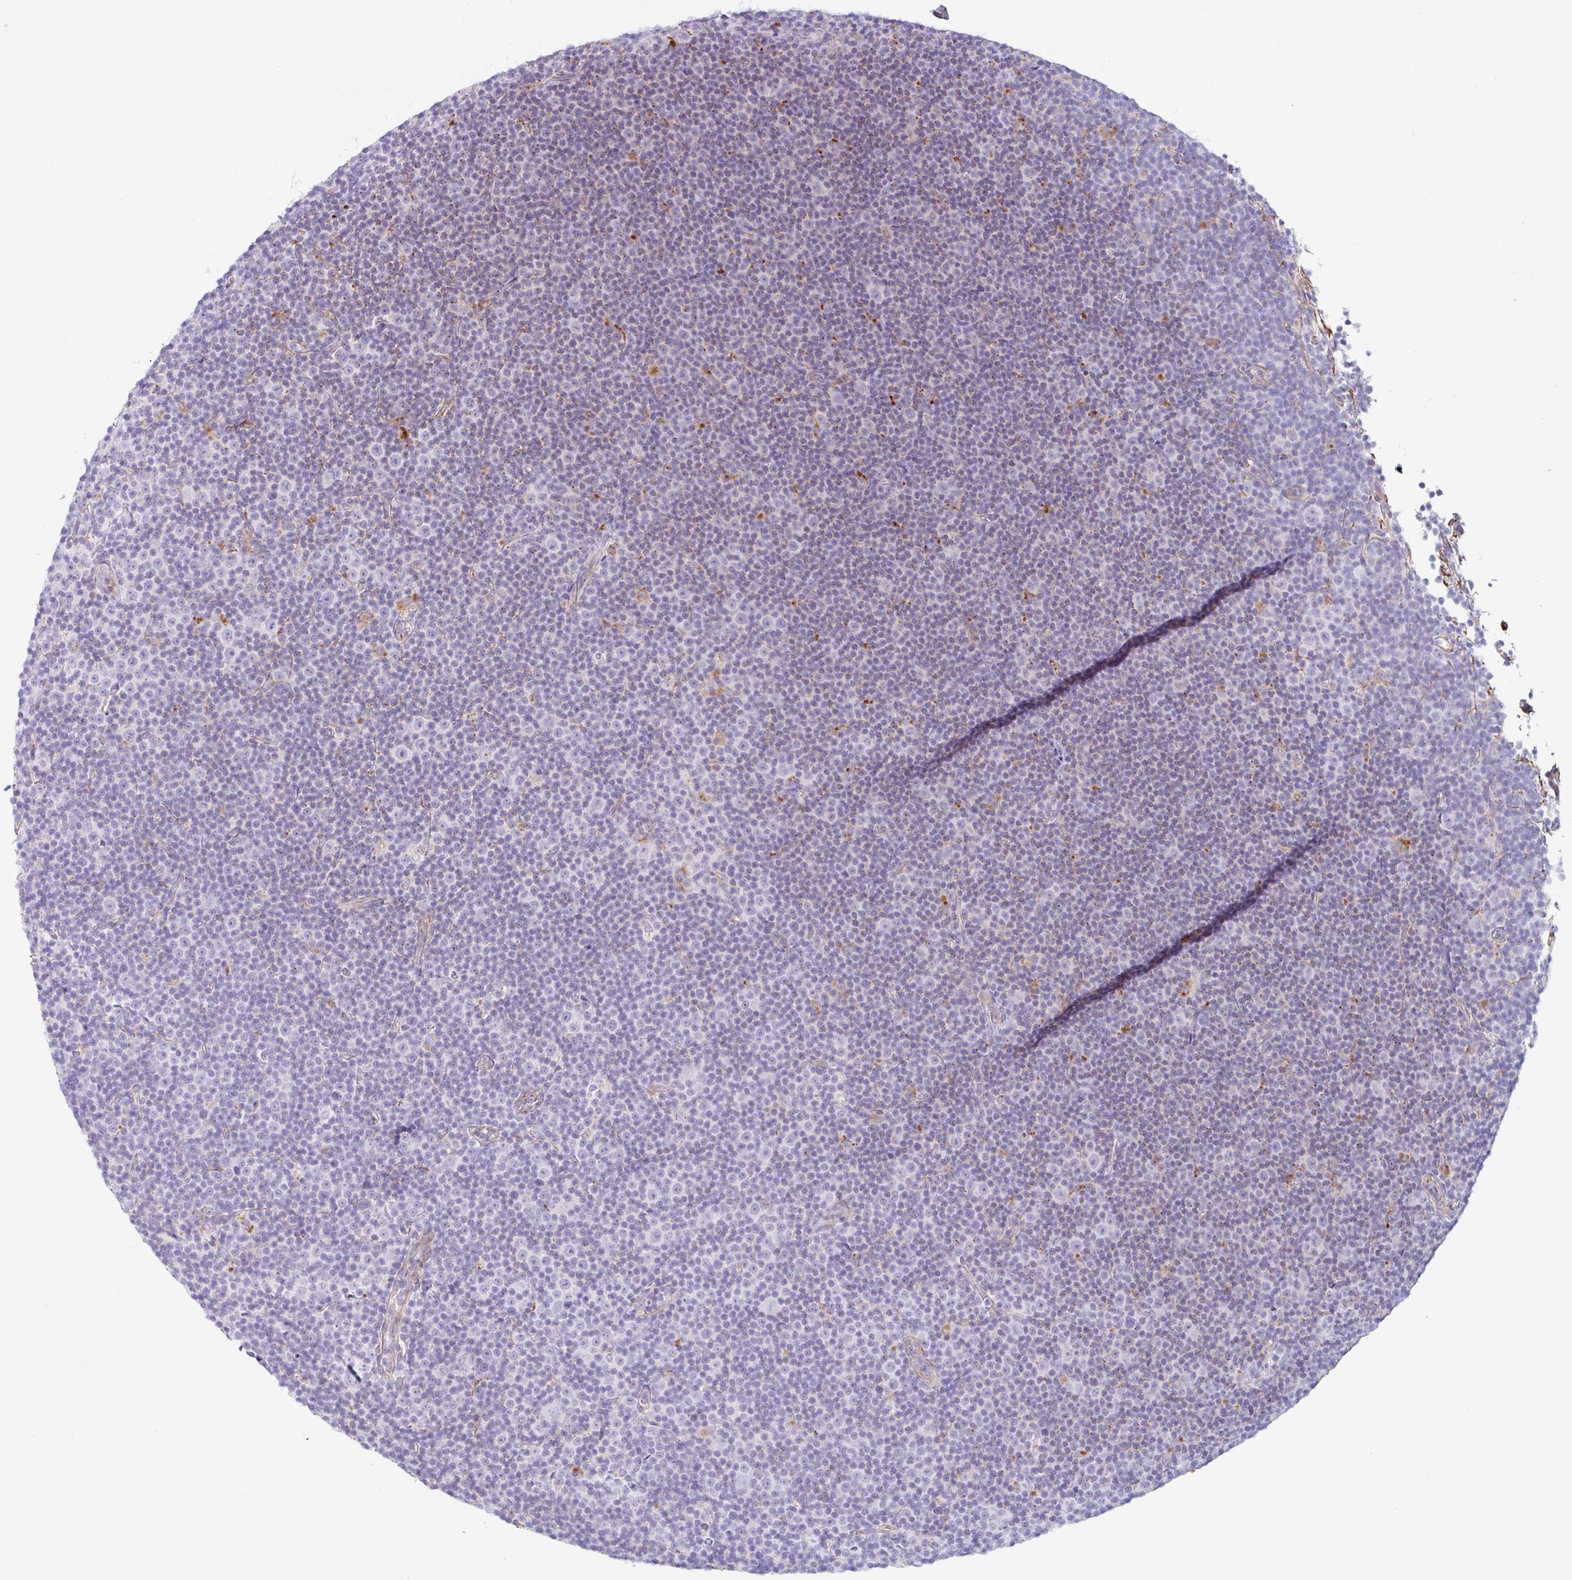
{"staining": {"intensity": "negative", "quantity": "none", "location": "none"}, "tissue": "lymphoma", "cell_type": "Tumor cells", "image_type": "cancer", "snomed": [{"axis": "morphology", "description": "Malignant lymphoma, non-Hodgkin's type, Low grade"}, {"axis": "topography", "description": "Lymph node"}], "caption": "A high-resolution histopathology image shows immunohistochemistry (IHC) staining of lymphoma, which reveals no significant positivity in tumor cells.", "gene": "DKK4", "patient": {"sex": "female", "age": 67}}